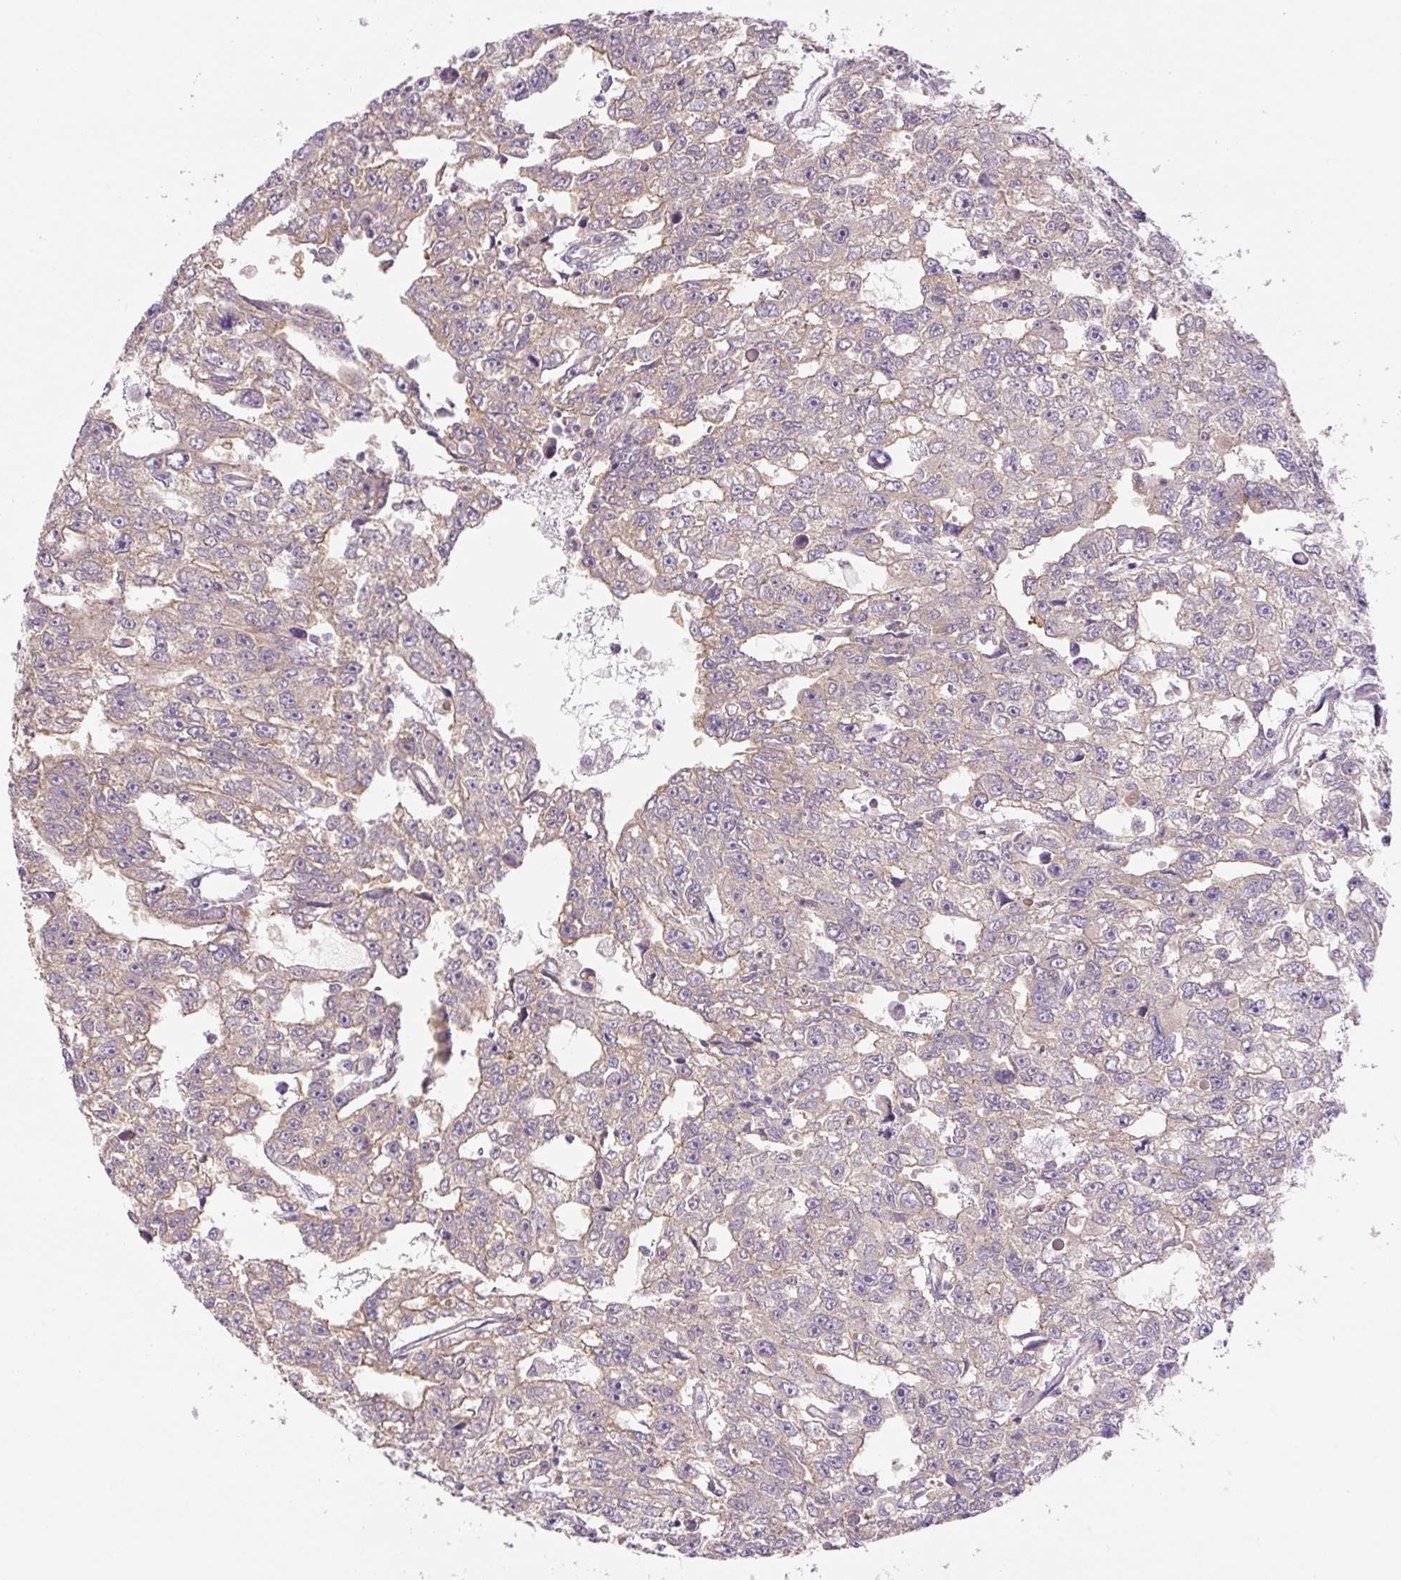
{"staining": {"intensity": "negative", "quantity": "none", "location": "none"}, "tissue": "testis cancer", "cell_type": "Tumor cells", "image_type": "cancer", "snomed": [{"axis": "morphology", "description": "Carcinoma, Embryonal, NOS"}, {"axis": "topography", "description": "Testis"}], "caption": "Protein analysis of testis embryonal carcinoma displays no significant expression in tumor cells. (Immunohistochemistry (ihc), brightfield microscopy, high magnification).", "gene": "COX8A", "patient": {"sex": "male", "age": 20}}